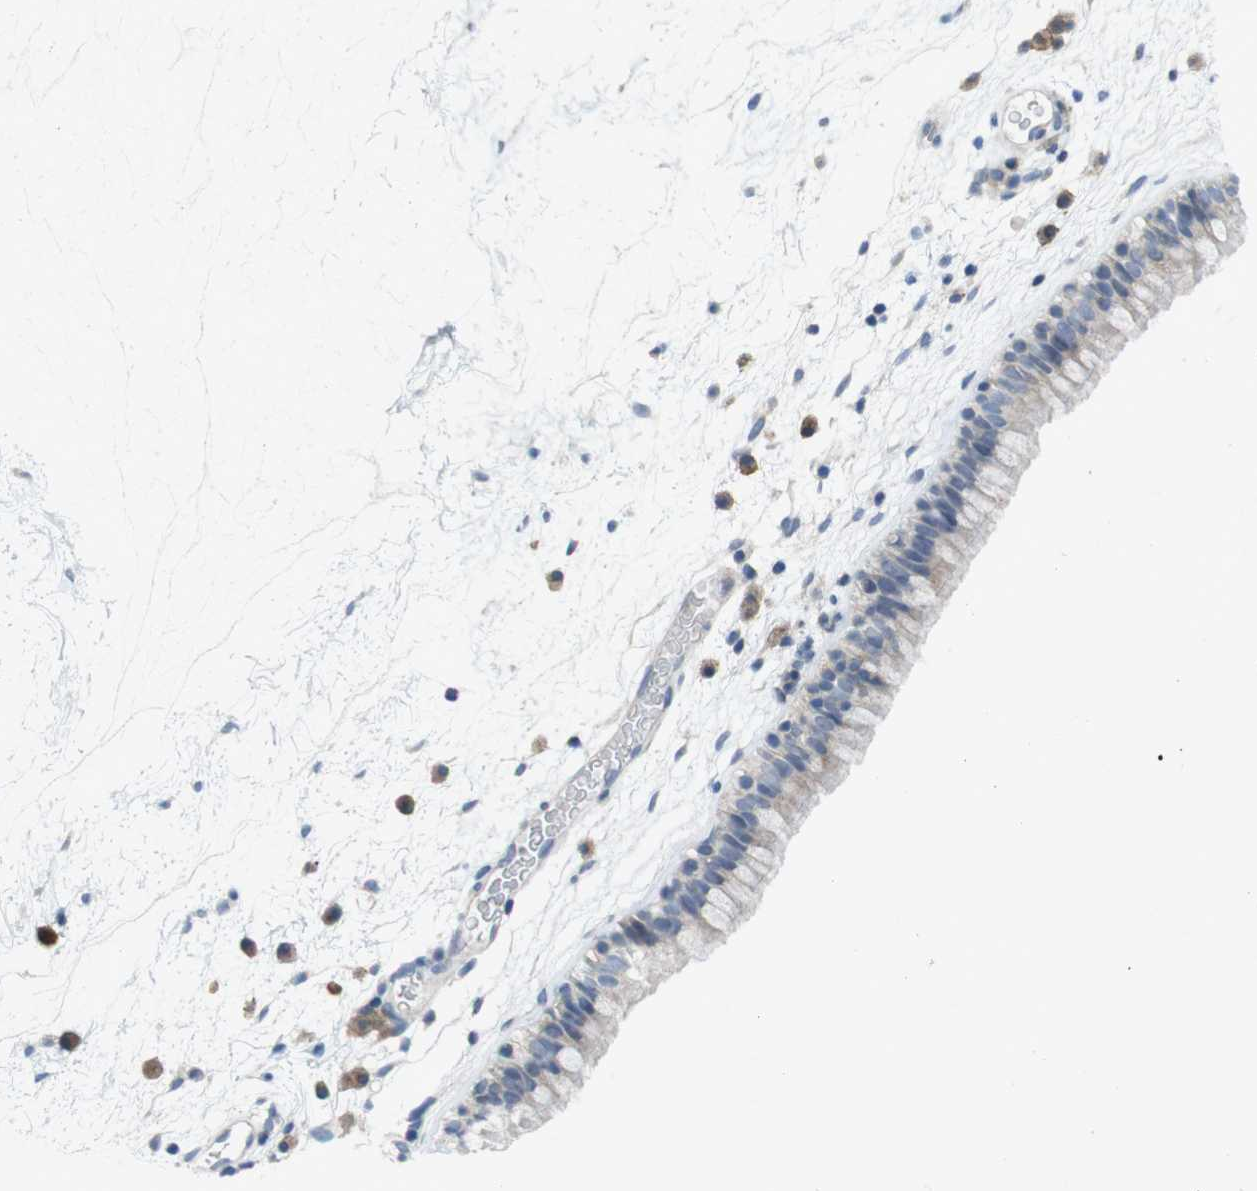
{"staining": {"intensity": "weak", "quantity": "<25%", "location": "cytoplasmic/membranous"}, "tissue": "nasopharynx", "cell_type": "Respiratory epithelial cells", "image_type": "normal", "snomed": [{"axis": "morphology", "description": "Normal tissue, NOS"}, {"axis": "morphology", "description": "Inflammation, NOS"}, {"axis": "topography", "description": "Nasopharynx"}], "caption": "Respiratory epithelial cells are negative for brown protein staining in unremarkable nasopharynx. (Stains: DAB (3,3'-diaminobenzidine) IHC with hematoxylin counter stain, Microscopy: brightfield microscopy at high magnification).", "gene": "SLAMF7", "patient": {"sex": "male", "age": 48}}